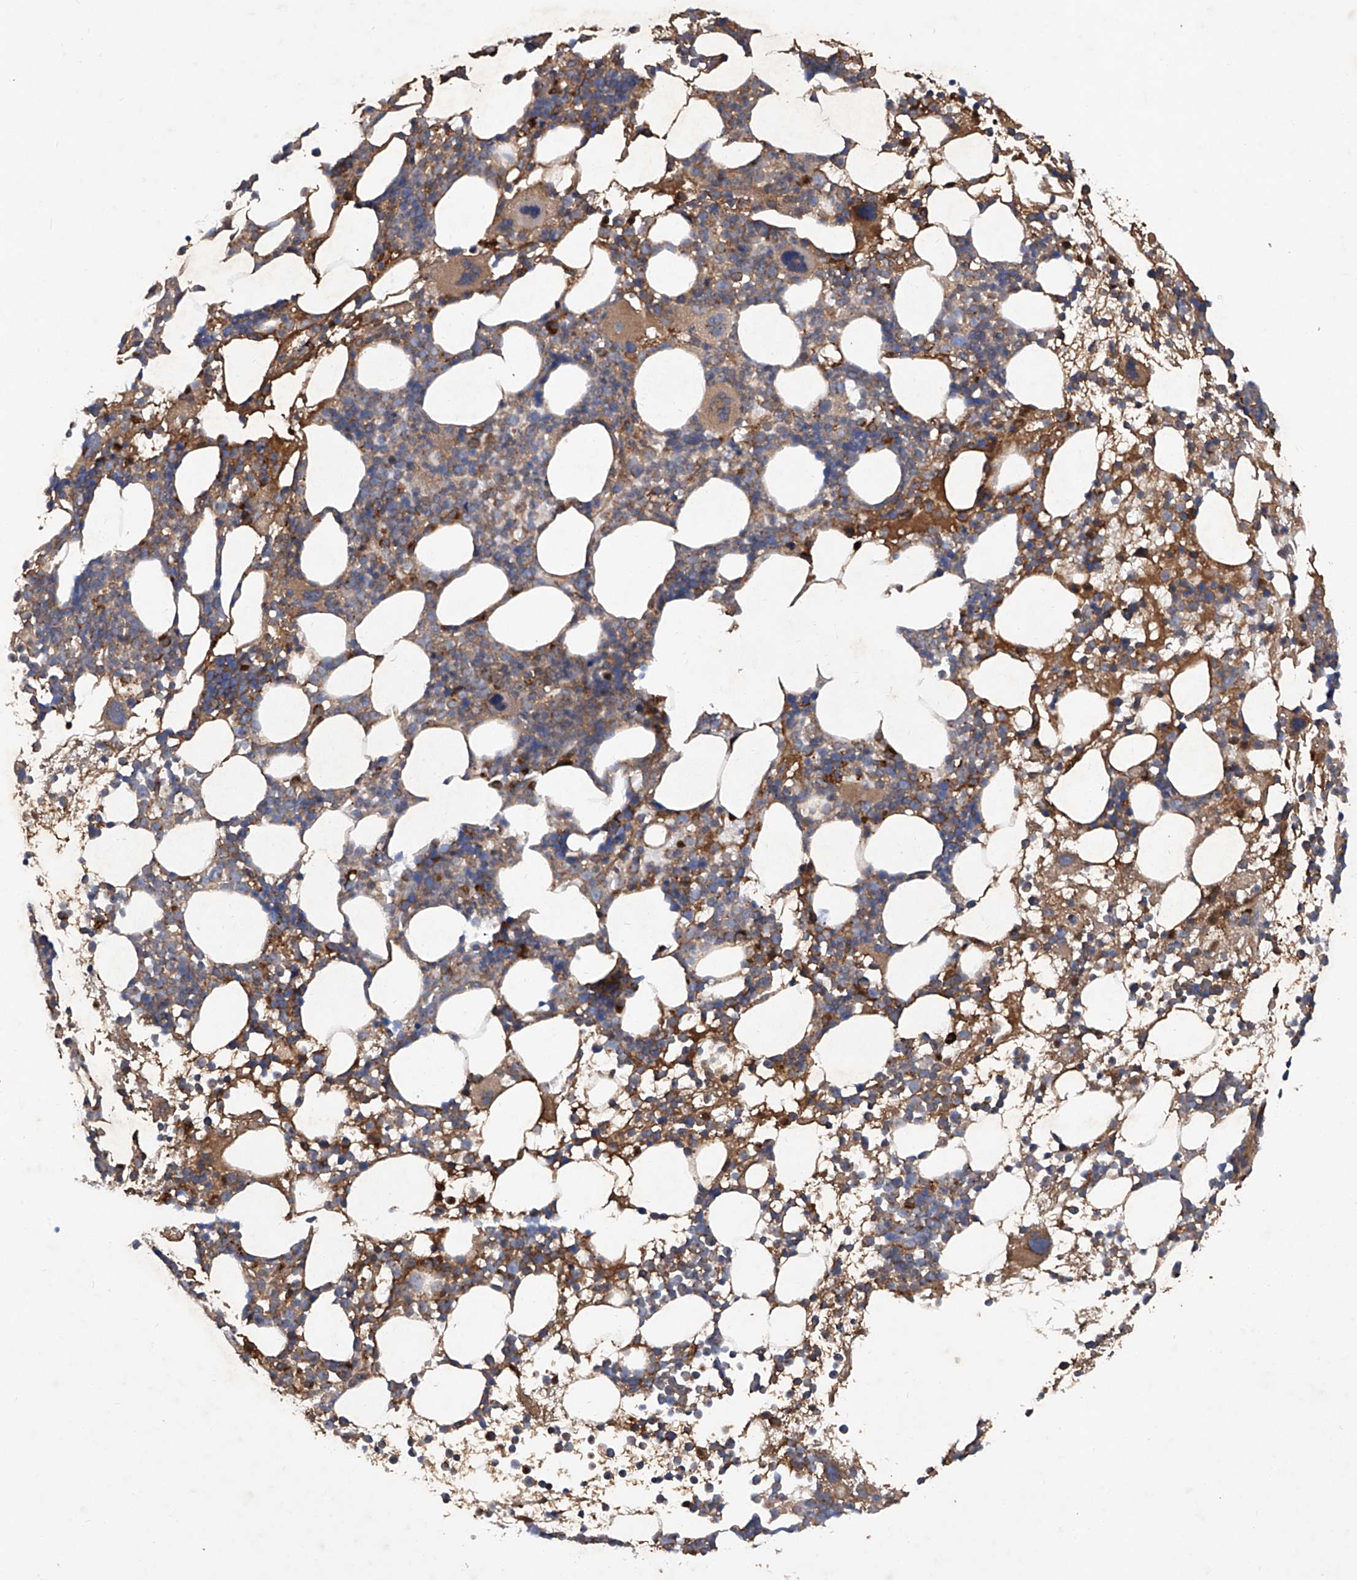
{"staining": {"intensity": "moderate", "quantity": "<25%", "location": "cytoplasmic/membranous"}, "tissue": "bone marrow", "cell_type": "Hematopoietic cells", "image_type": "normal", "snomed": [{"axis": "morphology", "description": "Normal tissue, NOS"}, {"axis": "topography", "description": "Bone marrow"}], "caption": "This histopathology image displays immunohistochemistry (IHC) staining of normal human bone marrow, with low moderate cytoplasmic/membranous staining in about <25% of hematopoietic cells.", "gene": "ASCC3", "patient": {"sex": "female", "age": 57}}